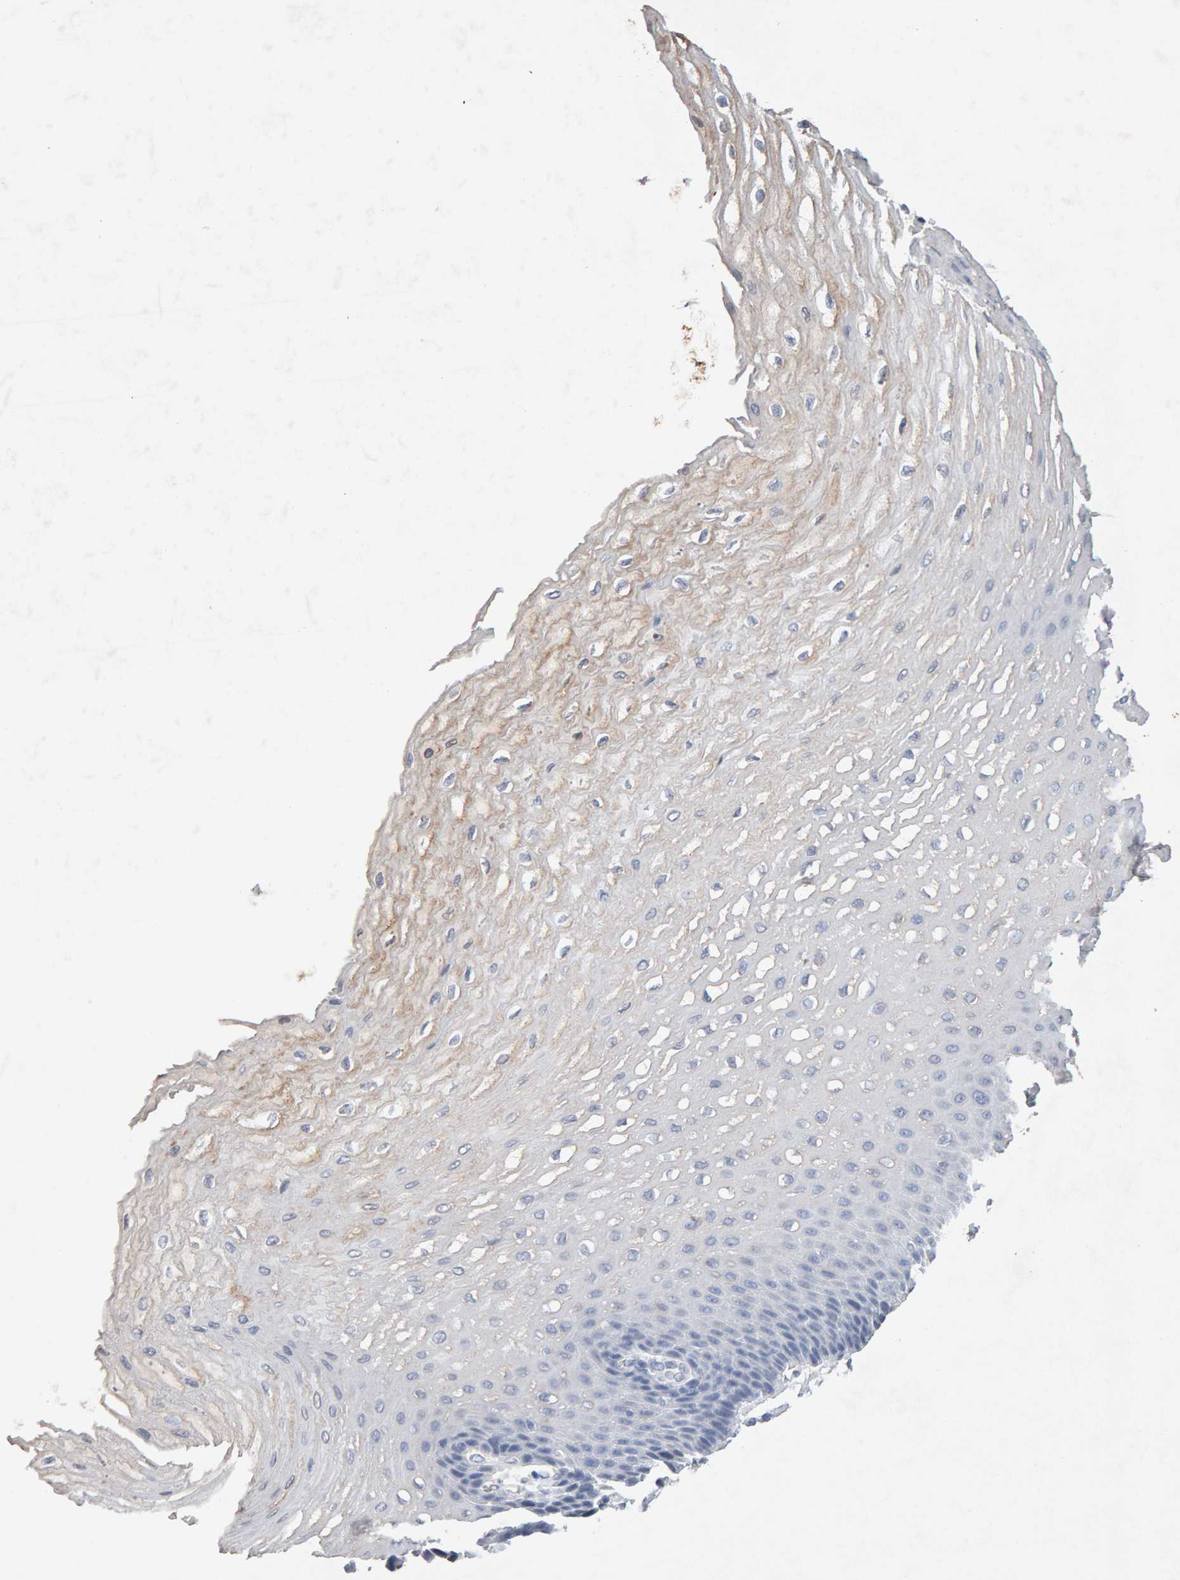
{"staining": {"intensity": "weak", "quantity": "<25%", "location": "cytoplasmic/membranous"}, "tissue": "esophagus", "cell_type": "Squamous epithelial cells", "image_type": "normal", "snomed": [{"axis": "morphology", "description": "Normal tissue, NOS"}, {"axis": "topography", "description": "Esophagus"}], "caption": "This is an immunohistochemistry (IHC) micrograph of unremarkable human esophagus. There is no expression in squamous epithelial cells.", "gene": "PTPRM", "patient": {"sex": "female", "age": 72}}